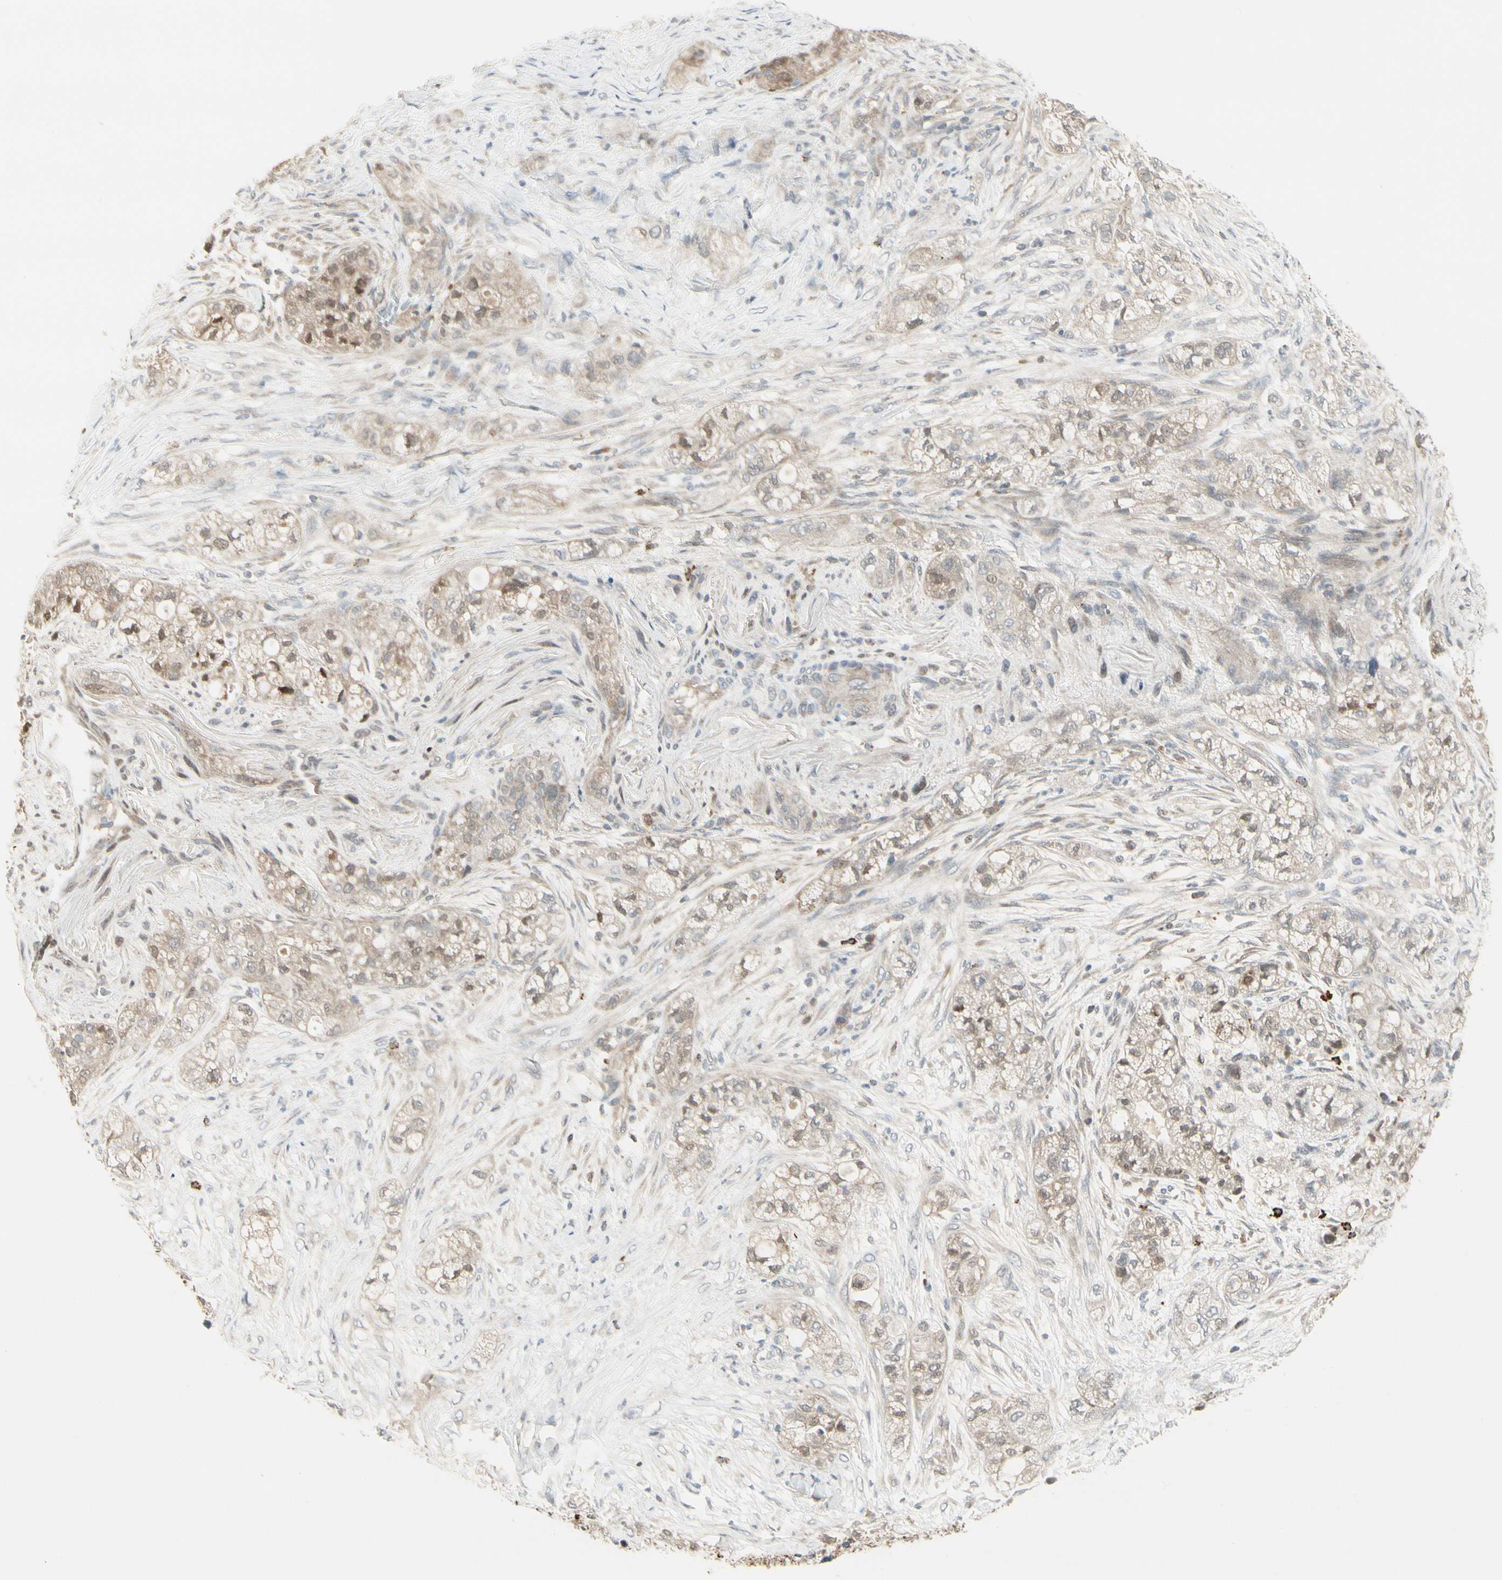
{"staining": {"intensity": "weak", "quantity": ">75%", "location": "cytoplasmic/membranous"}, "tissue": "pancreatic cancer", "cell_type": "Tumor cells", "image_type": "cancer", "snomed": [{"axis": "morphology", "description": "Adenocarcinoma, NOS"}, {"axis": "topography", "description": "Pancreas"}], "caption": "The histopathology image exhibits staining of pancreatic adenocarcinoma, revealing weak cytoplasmic/membranous protein positivity (brown color) within tumor cells.", "gene": "EVC", "patient": {"sex": "female", "age": 78}}